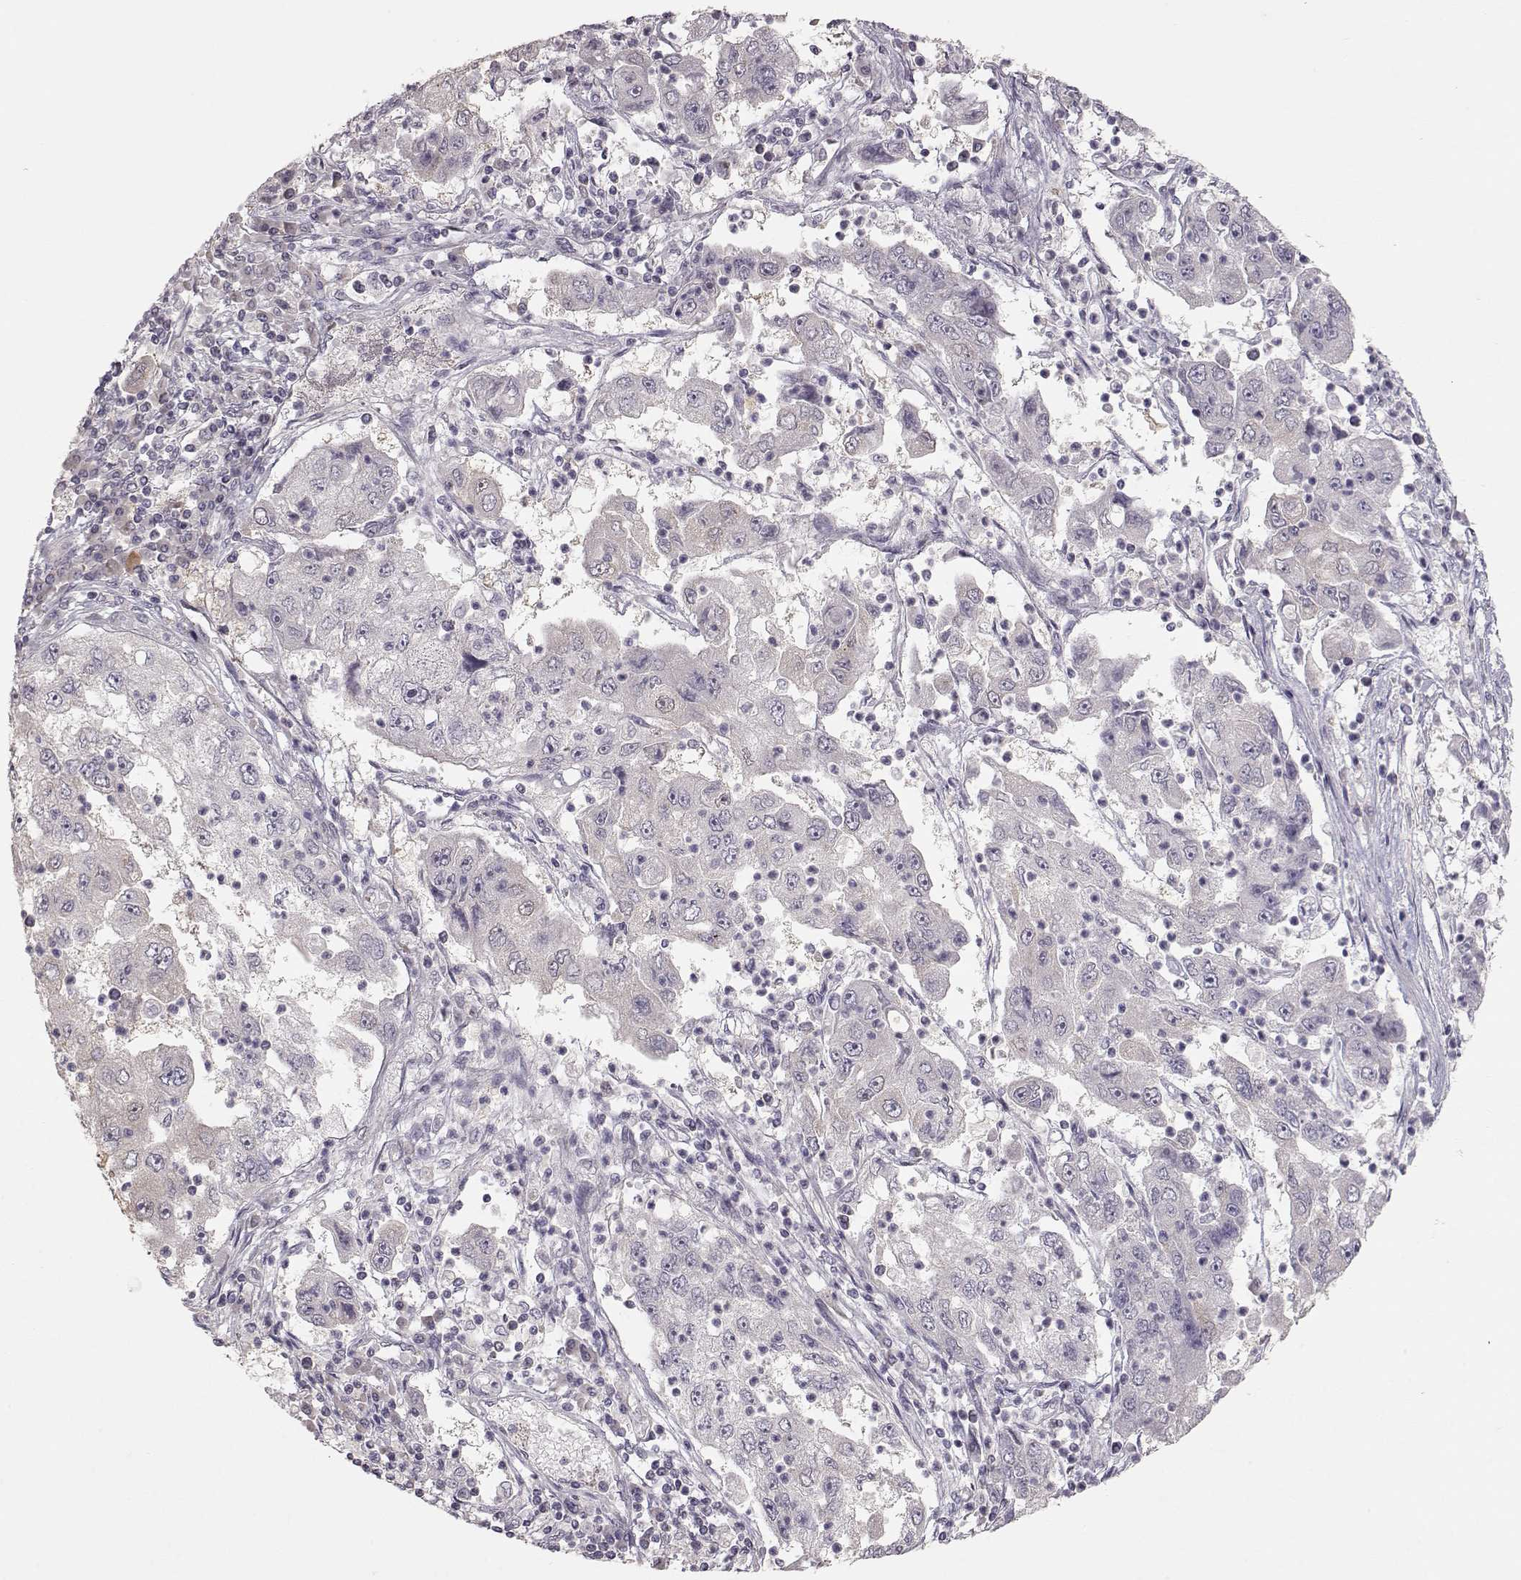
{"staining": {"intensity": "negative", "quantity": "none", "location": "none"}, "tissue": "cervical cancer", "cell_type": "Tumor cells", "image_type": "cancer", "snomed": [{"axis": "morphology", "description": "Squamous cell carcinoma, NOS"}, {"axis": "topography", "description": "Cervix"}], "caption": "Immunohistochemistry micrograph of neoplastic tissue: human cervical cancer stained with DAB exhibits no significant protein staining in tumor cells.", "gene": "PNMT", "patient": {"sex": "female", "age": 36}}